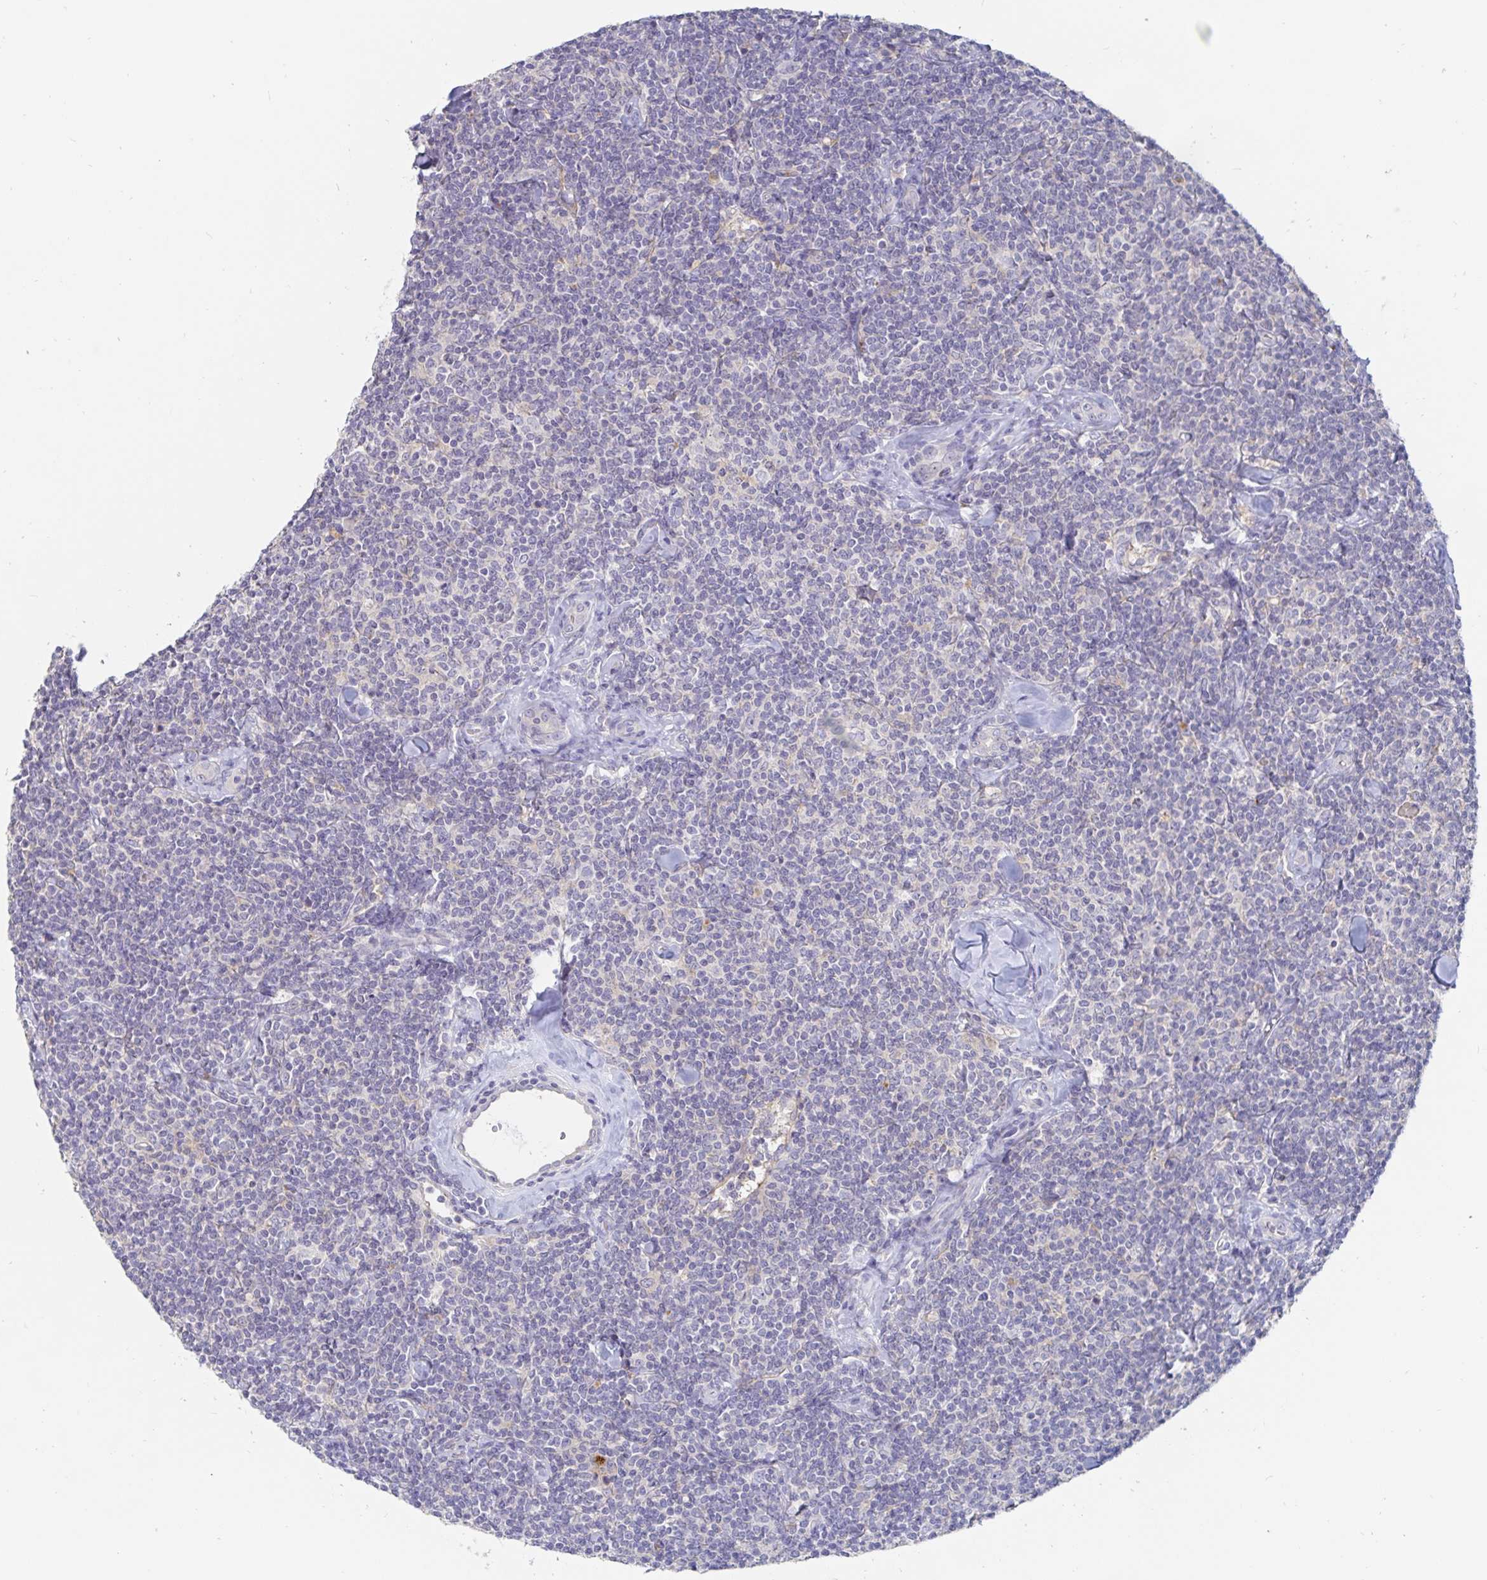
{"staining": {"intensity": "negative", "quantity": "none", "location": "none"}, "tissue": "lymphoma", "cell_type": "Tumor cells", "image_type": "cancer", "snomed": [{"axis": "morphology", "description": "Malignant lymphoma, non-Hodgkin's type, Low grade"}, {"axis": "topography", "description": "Lymph node"}], "caption": "Image shows no protein staining in tumor cells of lymphoma tissue.", "gene": "SPPL3", "patient": {"sex": "female", "age": 56}}